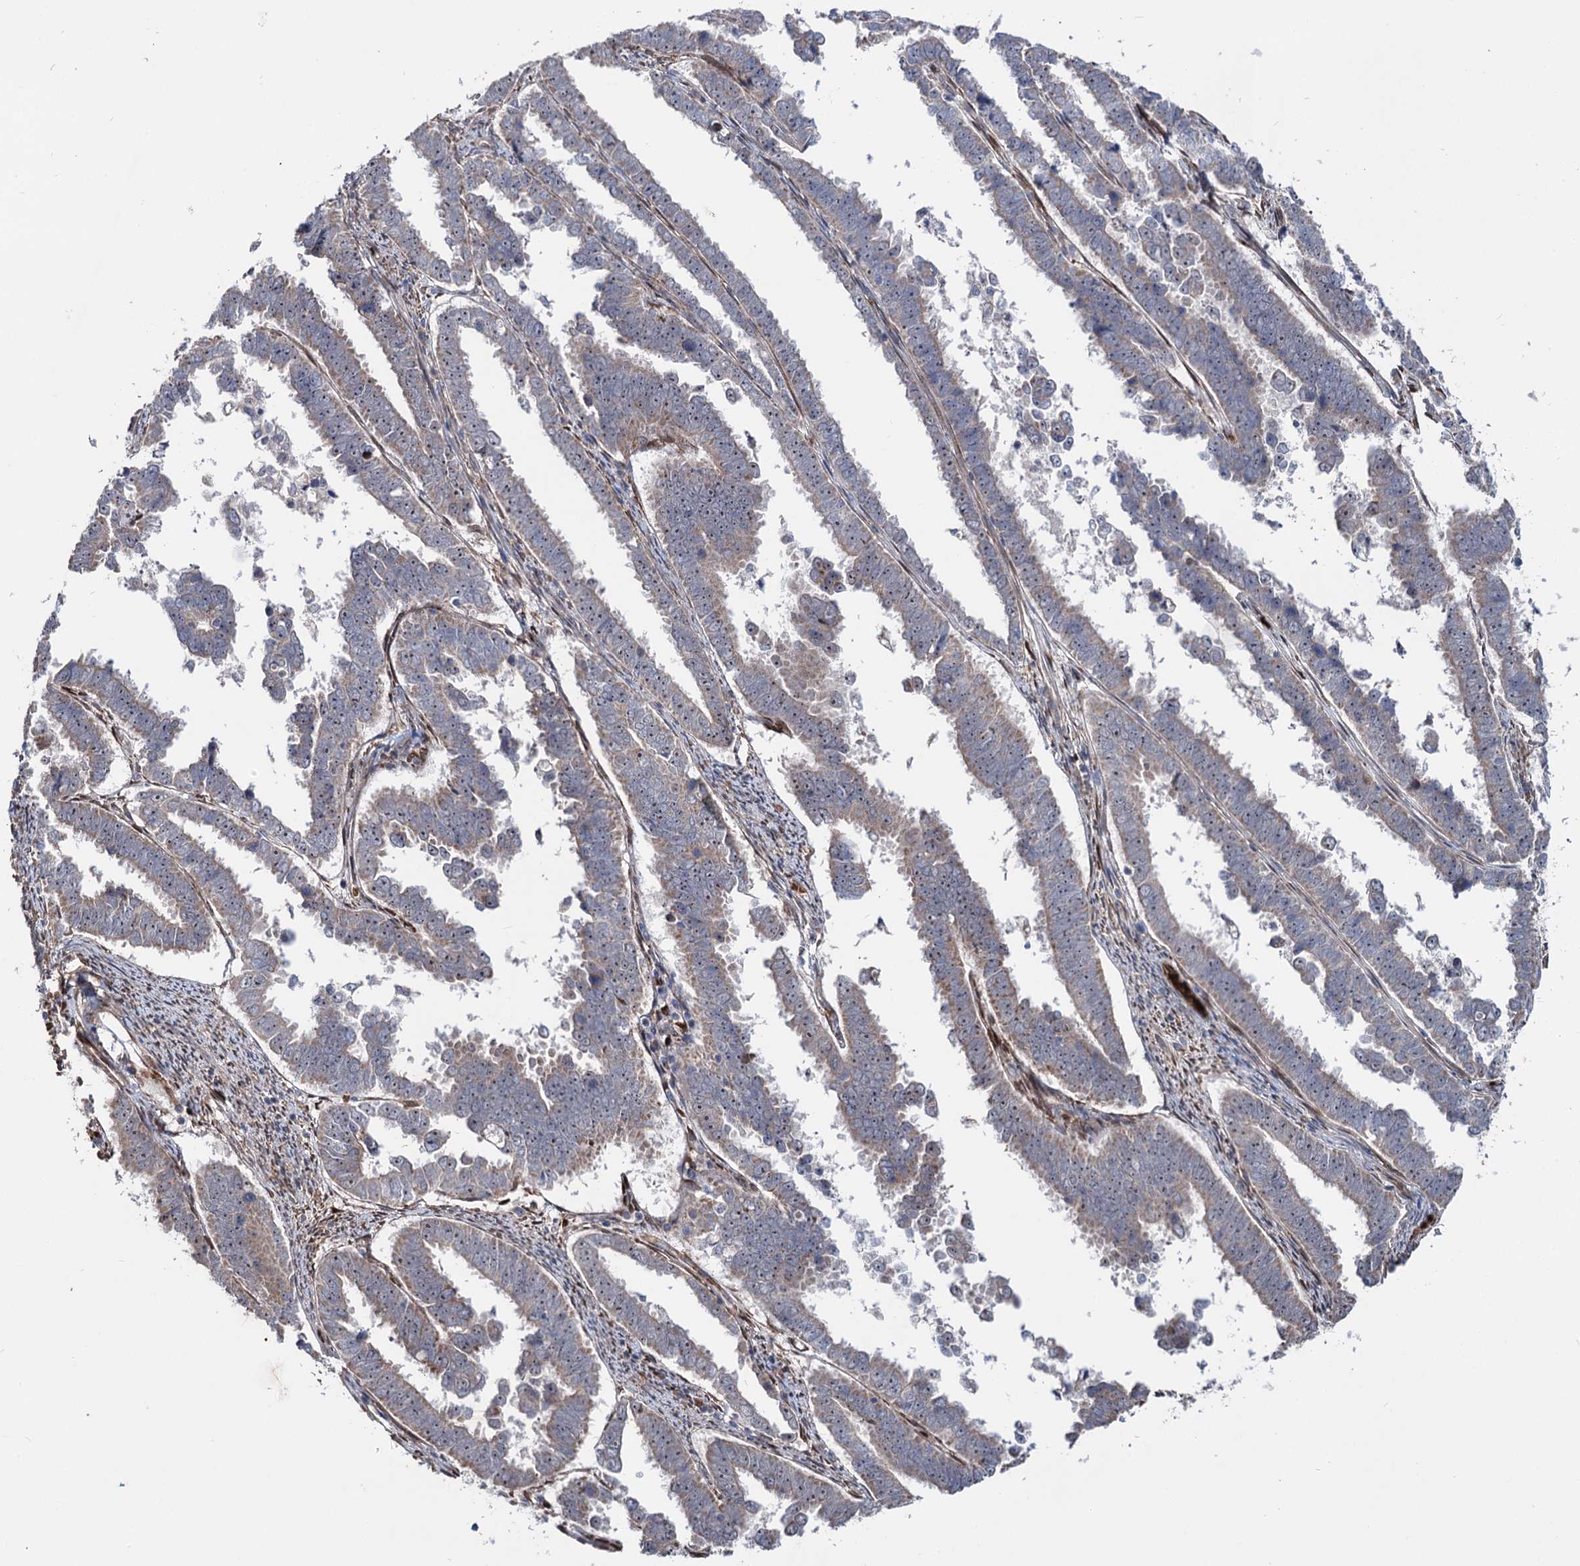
{"staining": {"intensity": "weak", "quantity": "<25%", "location": "cytoplasmic/membranous"}, "tissue": "endometrial cancer", "cell_type": "Tumor cells", "image_type": "cancer", "snomed": [{"axis": "morphology", "description": "Adenocarcinoma, NOS"}, {"axis": "topography", "description": "Endometrium"}], "caption": "The histopathology image shows no significant positivity in tumor cells of endometrial cancer (adenocarcinoma).", "gene": "PTDSS2", "patient": {"sex": "female", "age": 75}}